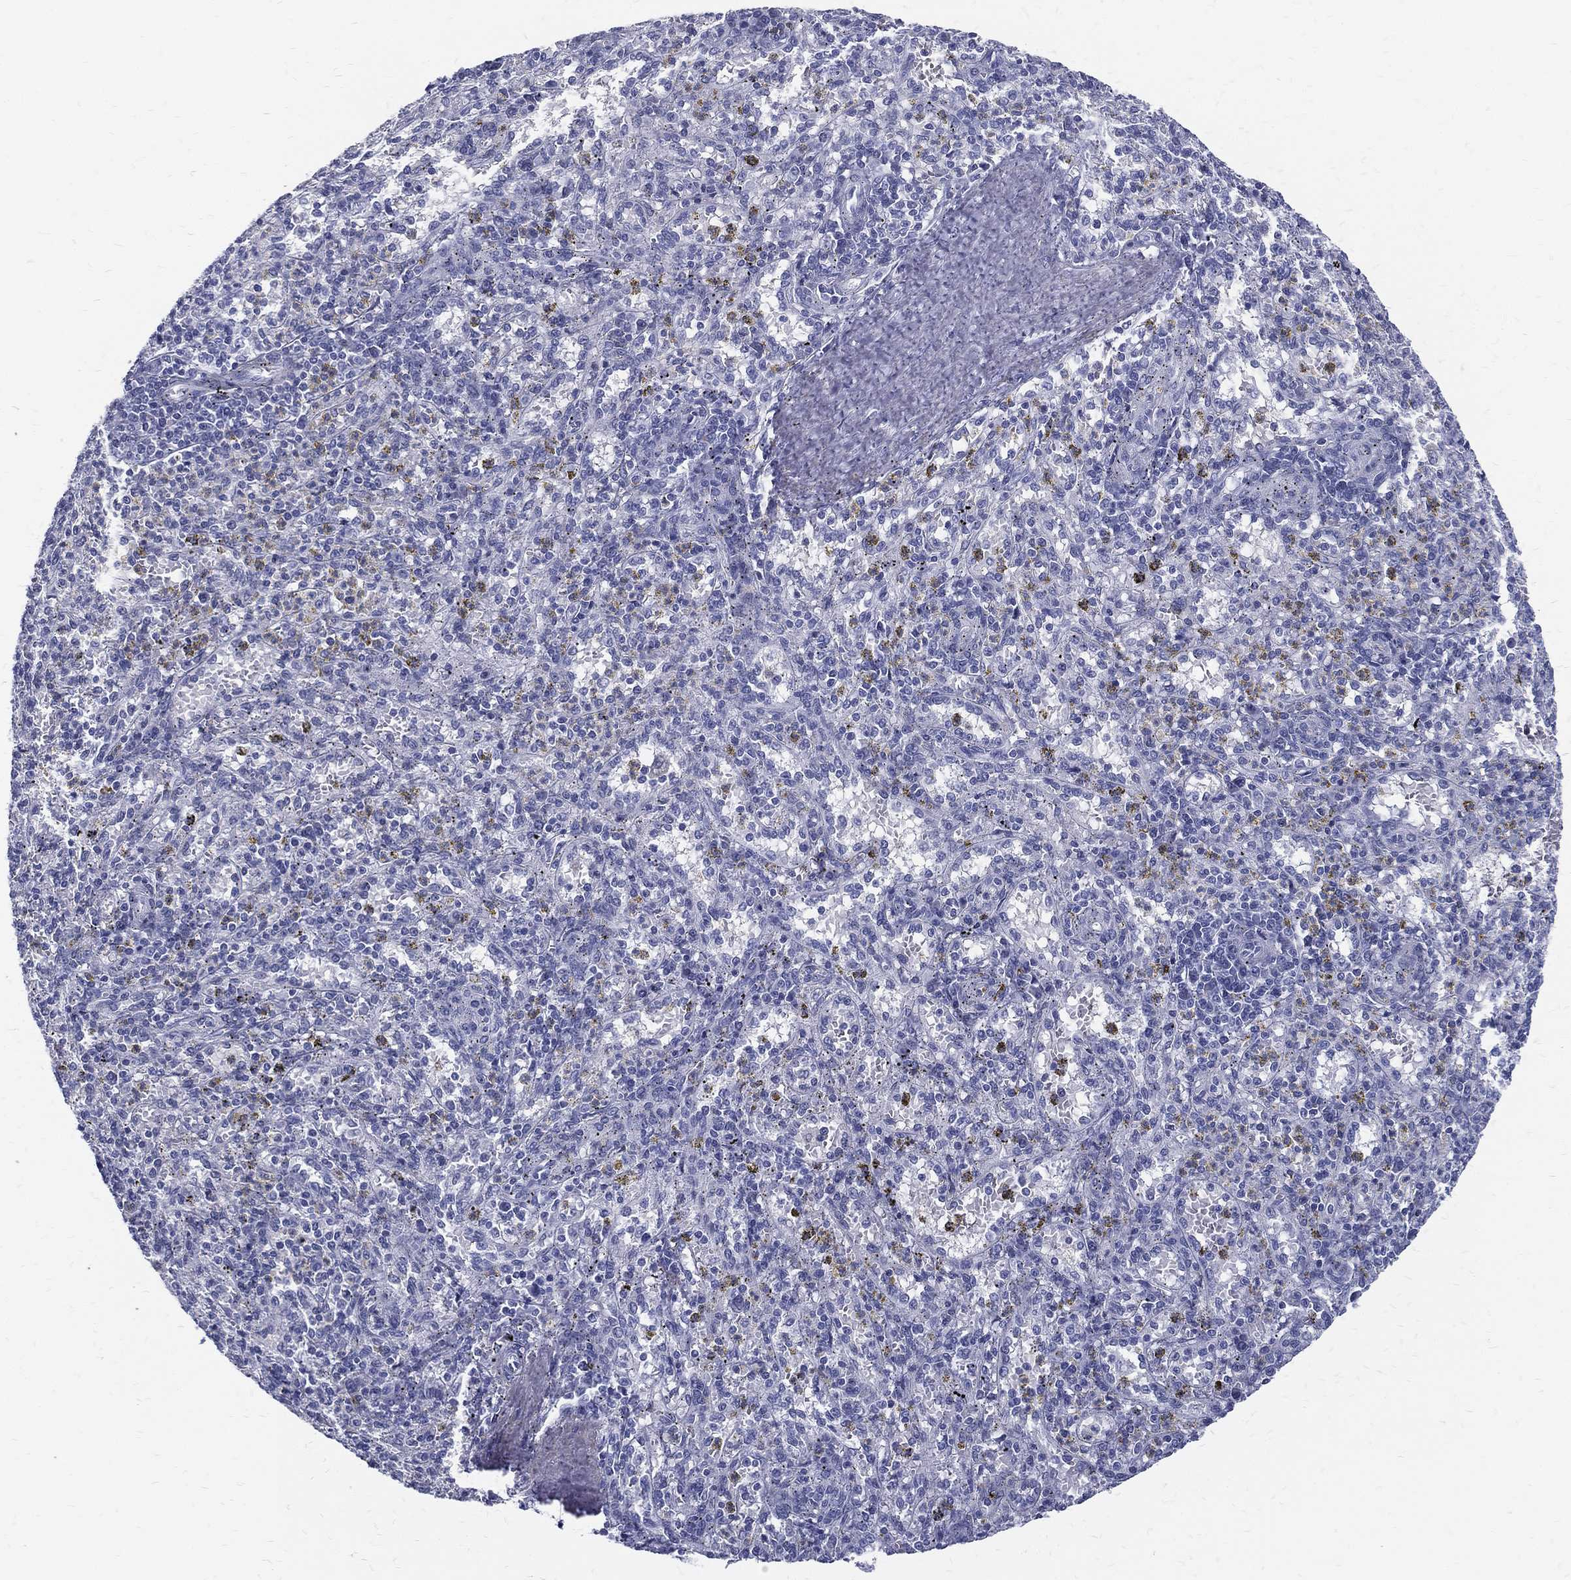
{"staining": {"intensity": "negative", "quantity": "none", "location": "none"}, "tissue": "spleen", "cell_type": "Cells in red pulp", "image_type": "normal", "snomed": [{"axis": "morphology", "description": "Normal tissue, NOS"}, {"axis": "topography", "description": "Spleen"}], "caption": "The histopathology image exhibits no staining of cells in red pulp in normal spleen. (IHC, brightfield microscopy, high magnification).", "gene": "RSPH4A", "patient": {"sex": "male", "age": 60}}